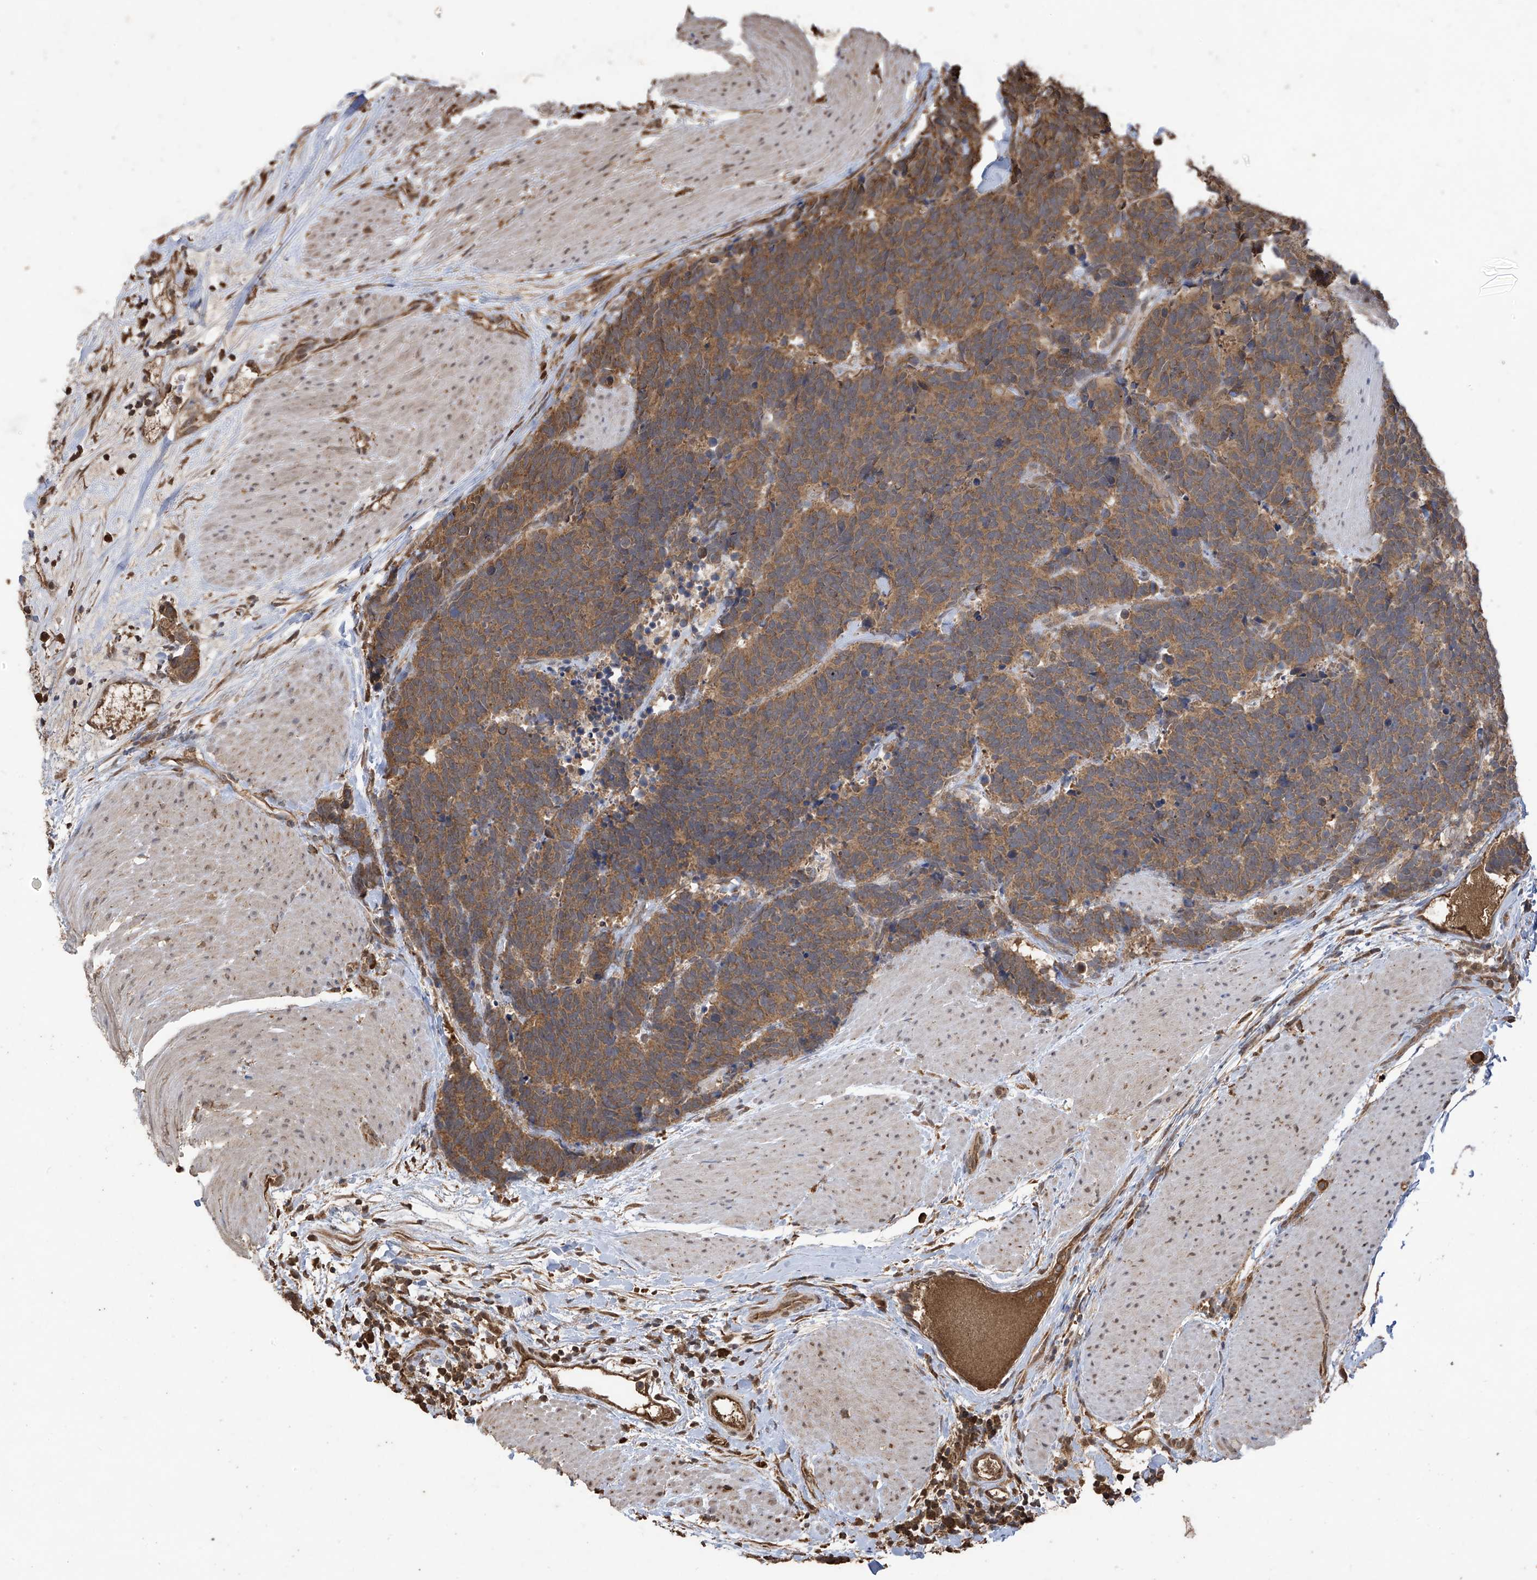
{"staining": {"intensity": "moderate", "quantity": ">75%", "location": "cytoplasmic/membranous"}, "tissue": "carcinoid", "cell_type": "Tumor cells", "image_type": "cancer", "snomed": [{"axis": "morphology", "description": "Carcinoma, NOS"}, {"axis": "morphology", "description": "Carcinoid, malignant, NOS"}, {"axis": "topography", "description": "Urinary bladder"}], "caption": "DAB immunohistochemical staining of human carcinoid (malignant) demonstrates moderate cytoplasmic/membranous protein staining in approximately >75% of tumor cells. (DAB IHC with brightfield microscopy, high magnification).", "gene": "PNPT1", "patient": {"sex": "male", "age": 57}}